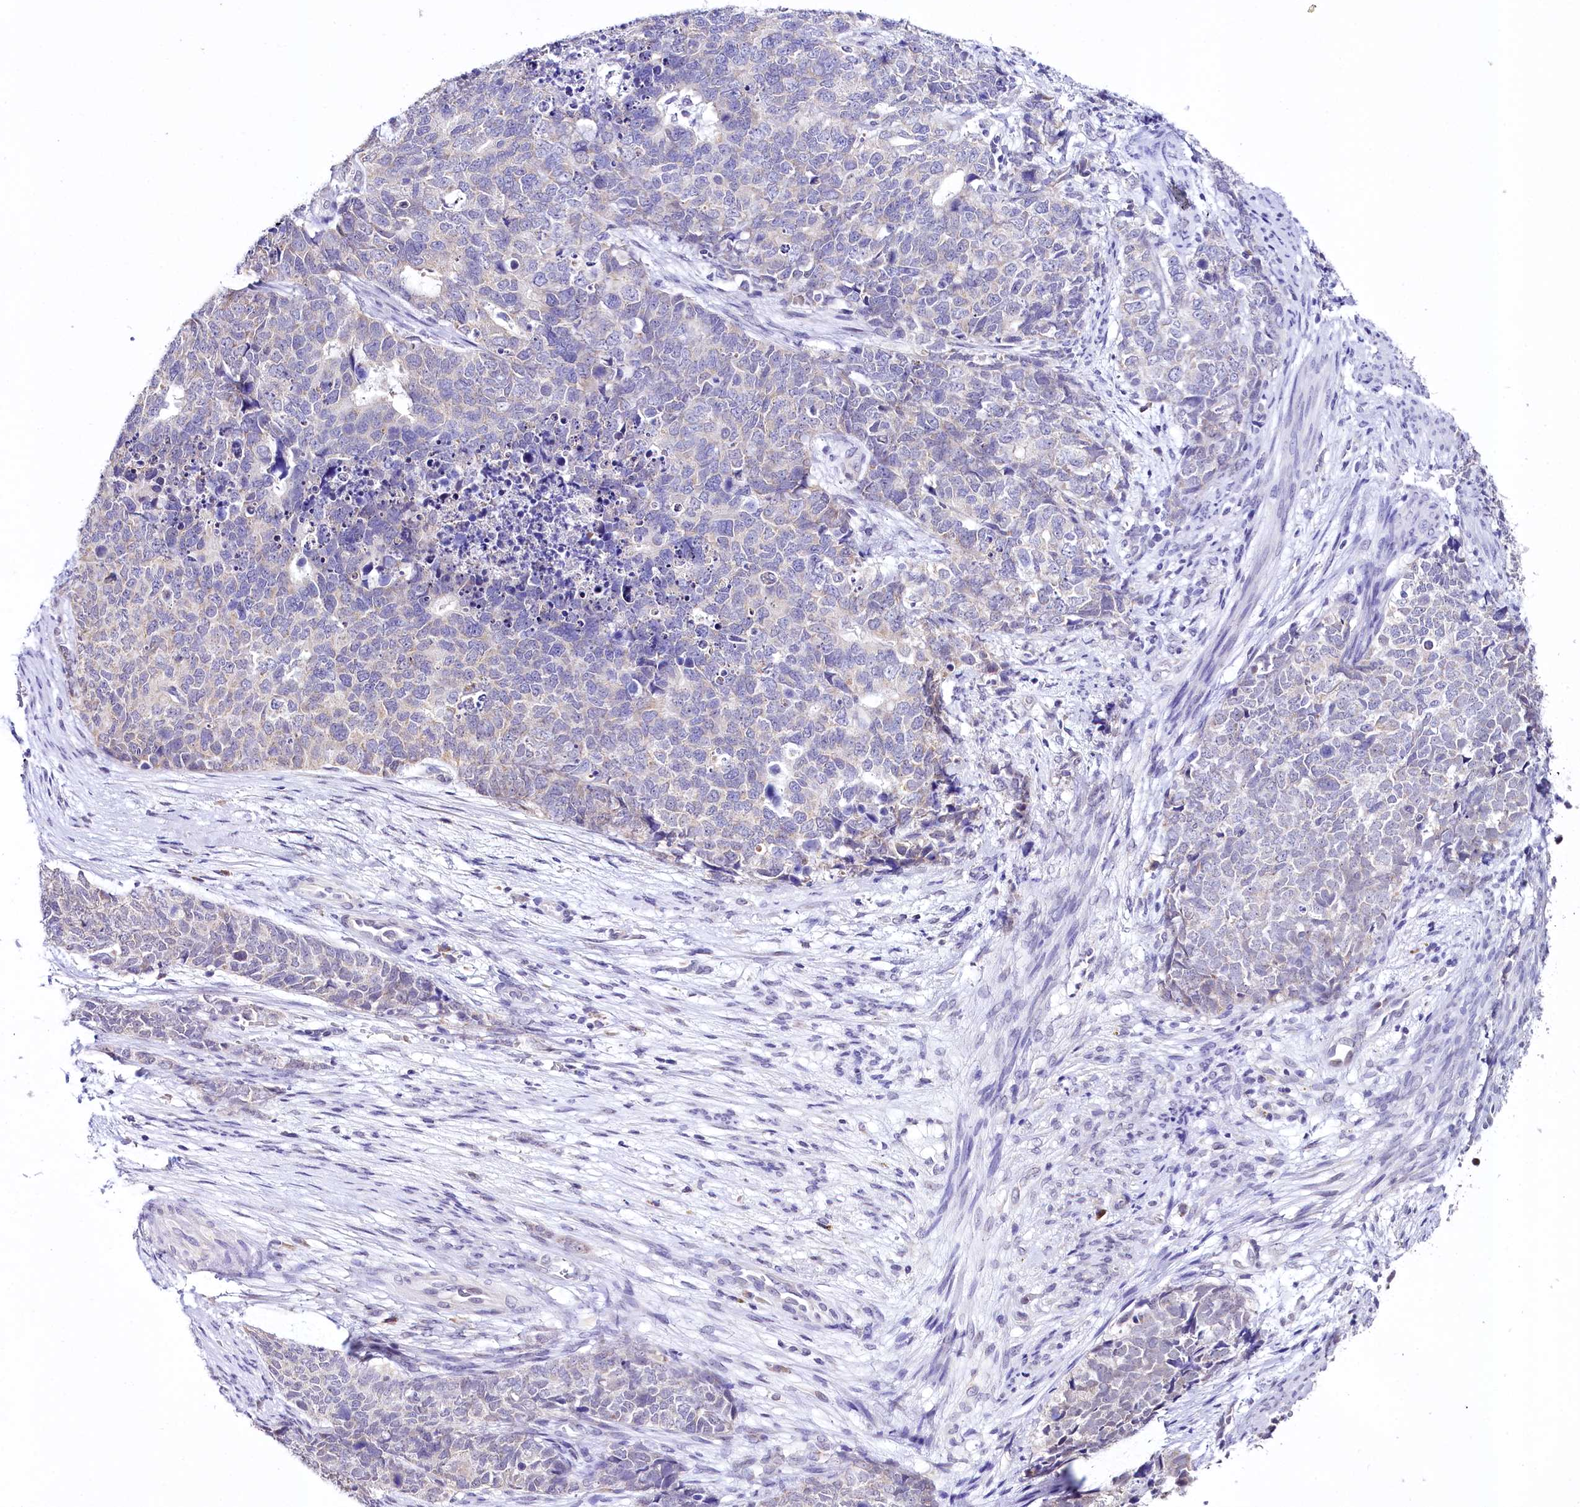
{"staining": {"intensity": "negative", "quantity": "none", "location": "none"}, "tissue": "cervical cancer", "cell_type": "Tumor cells", "image_type": "cancer", "snomed": [{"axis": "morphology", "description": "Squamous cell carcinoma, NOS"}, {"axis": "topography", "description": "Cervix"}], "caption": "Immunohistochemical staining of human squamous cell carcinoma (cervical) displays no significant expression in tumor cells. (DAB immunohistochemistry, high magnification).", "gene": "SPATS2", "patient": {"sex": "female", "age": 63}}